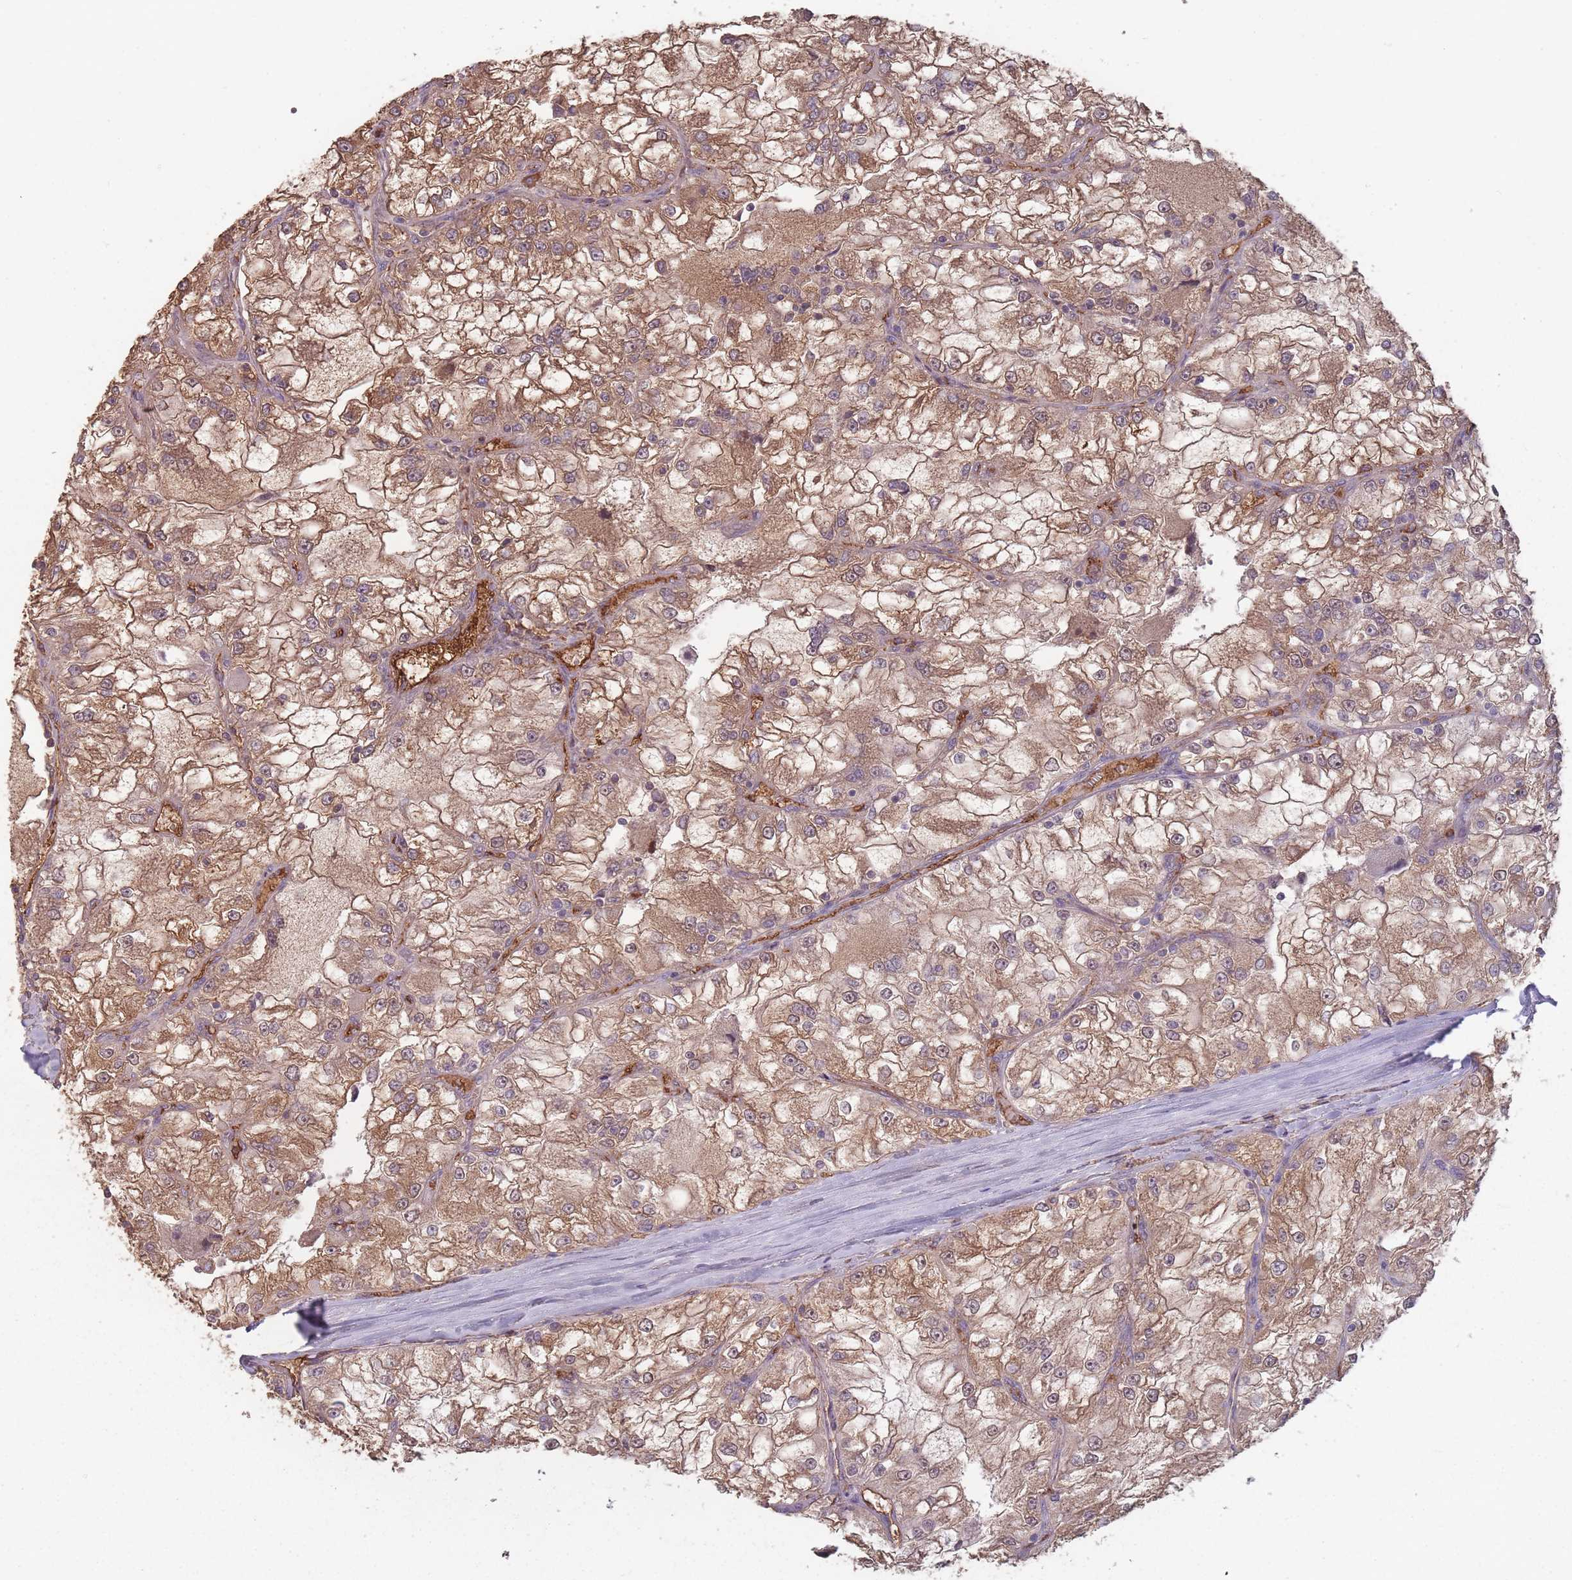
{"staining": {"intensity": "moderate", "quantity": ">75%", "location": "cytoplasmic/membranous"}, "tissue": "renal cancer", "cell_type": "Tumor cells", "image_type": "cancer", "snomed": [{"axis": "morphology", "description": "Adenocarcinoma, NOS"}, {"axis": "topography", "description": "Kidney"}], "caption": "Renal cancer (adenocarcinoma) stained for a protein displays moderate cytoplasmic/membranous positivity in tumor cells.", "gene": "SANBR", "patient": {"sex": "female", "age": 72}}